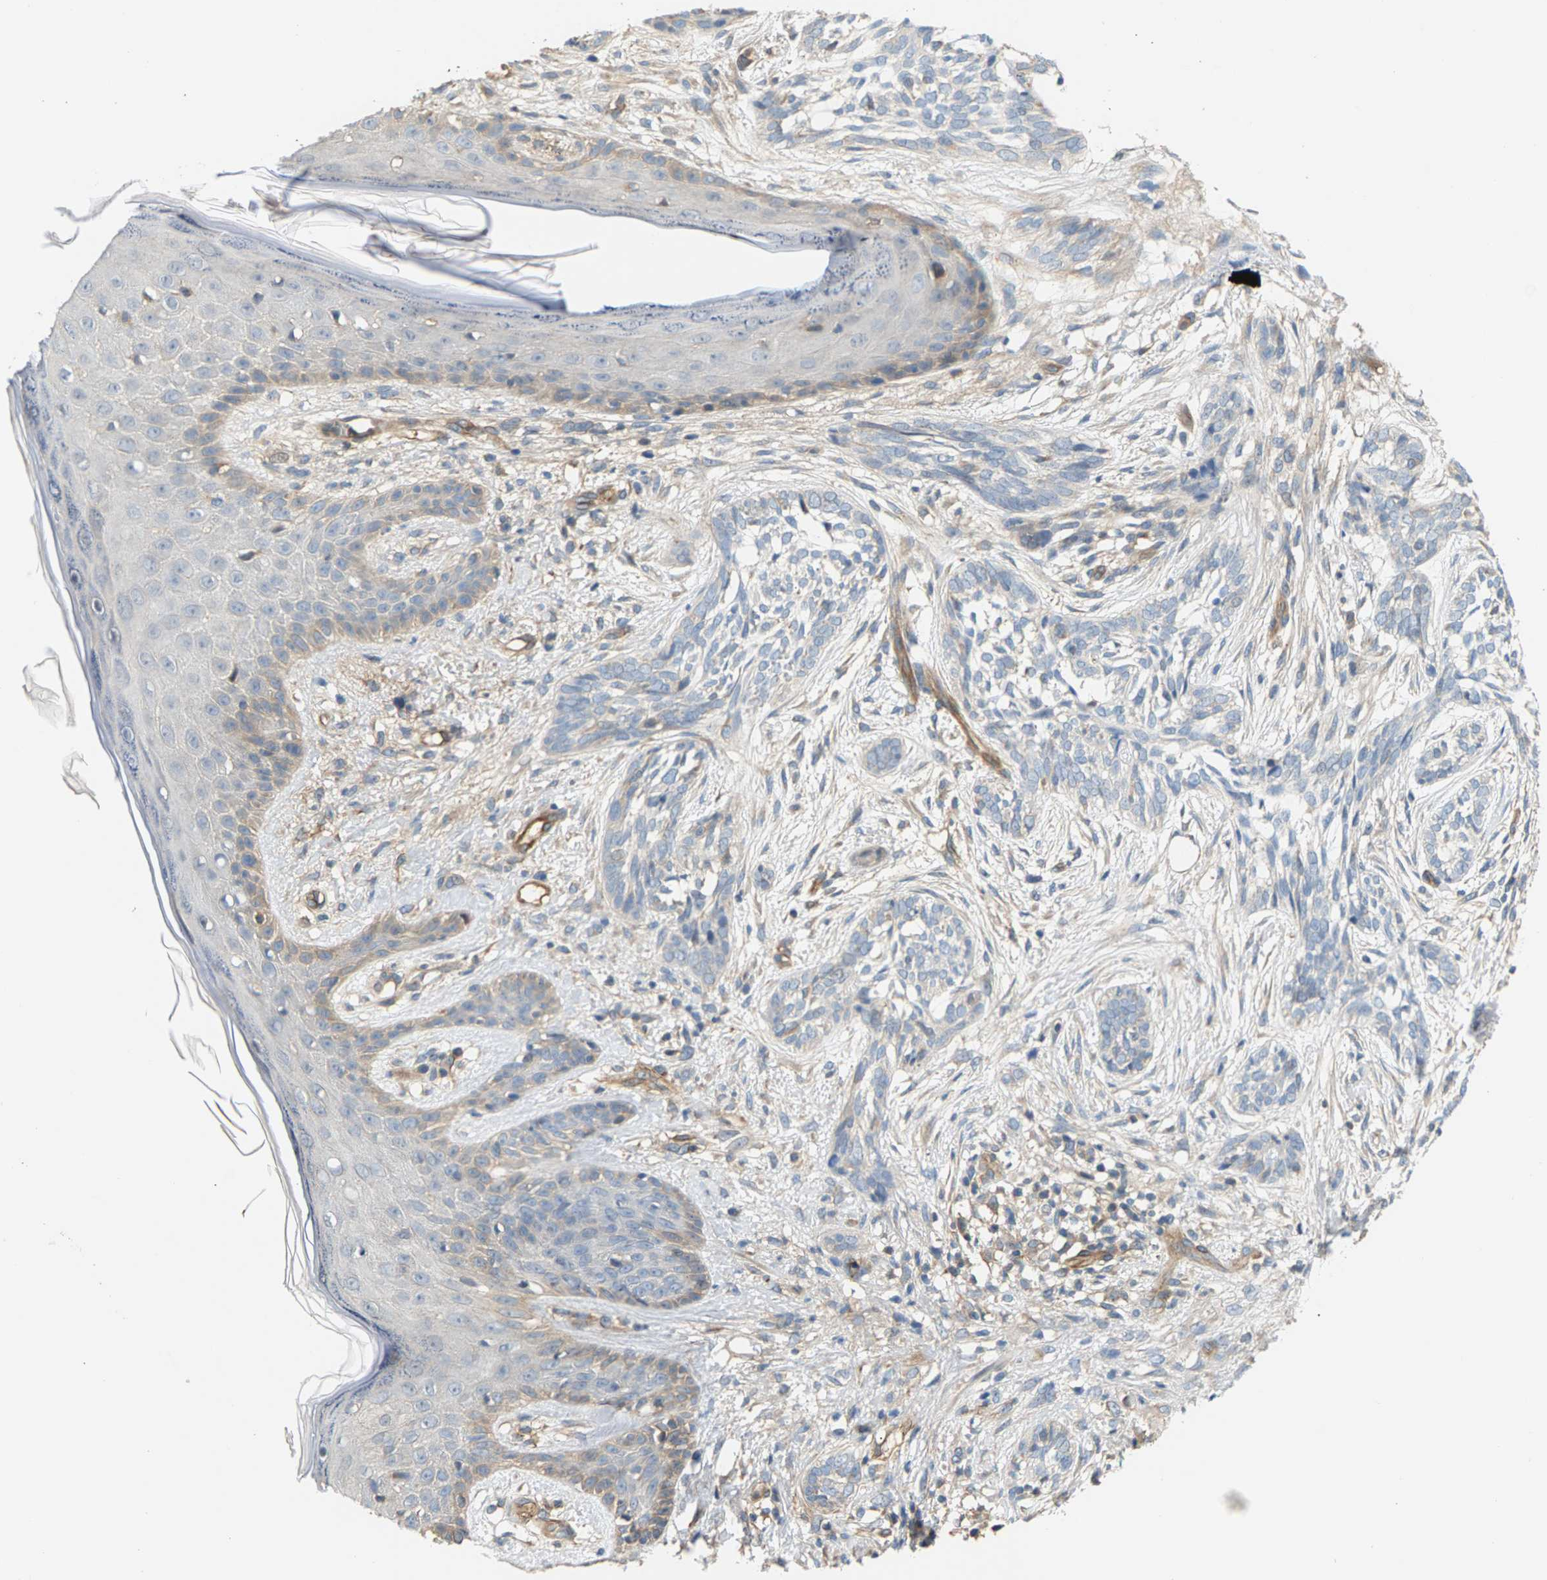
{"staining": {"intensity": "weak", "quantity": "<25%", "location": "cytoplasmic/membranous"}, "tissue": "skin cancer", "cell_type": "Tumor cells", "image_type": "cancer", "snomed": [{"axis": "morphology", "description": "Basal cell carcinoma"}, {"axis": "topography", "description": "Skin"}], "caption": "DAB immunohistochemical staining of human skin cancer (basal cell carcinoma) exhibits no significant positivity in tumor cells.", "gene": "KRTAP27-1", "patient": {"sex": "female", "age": 88}}